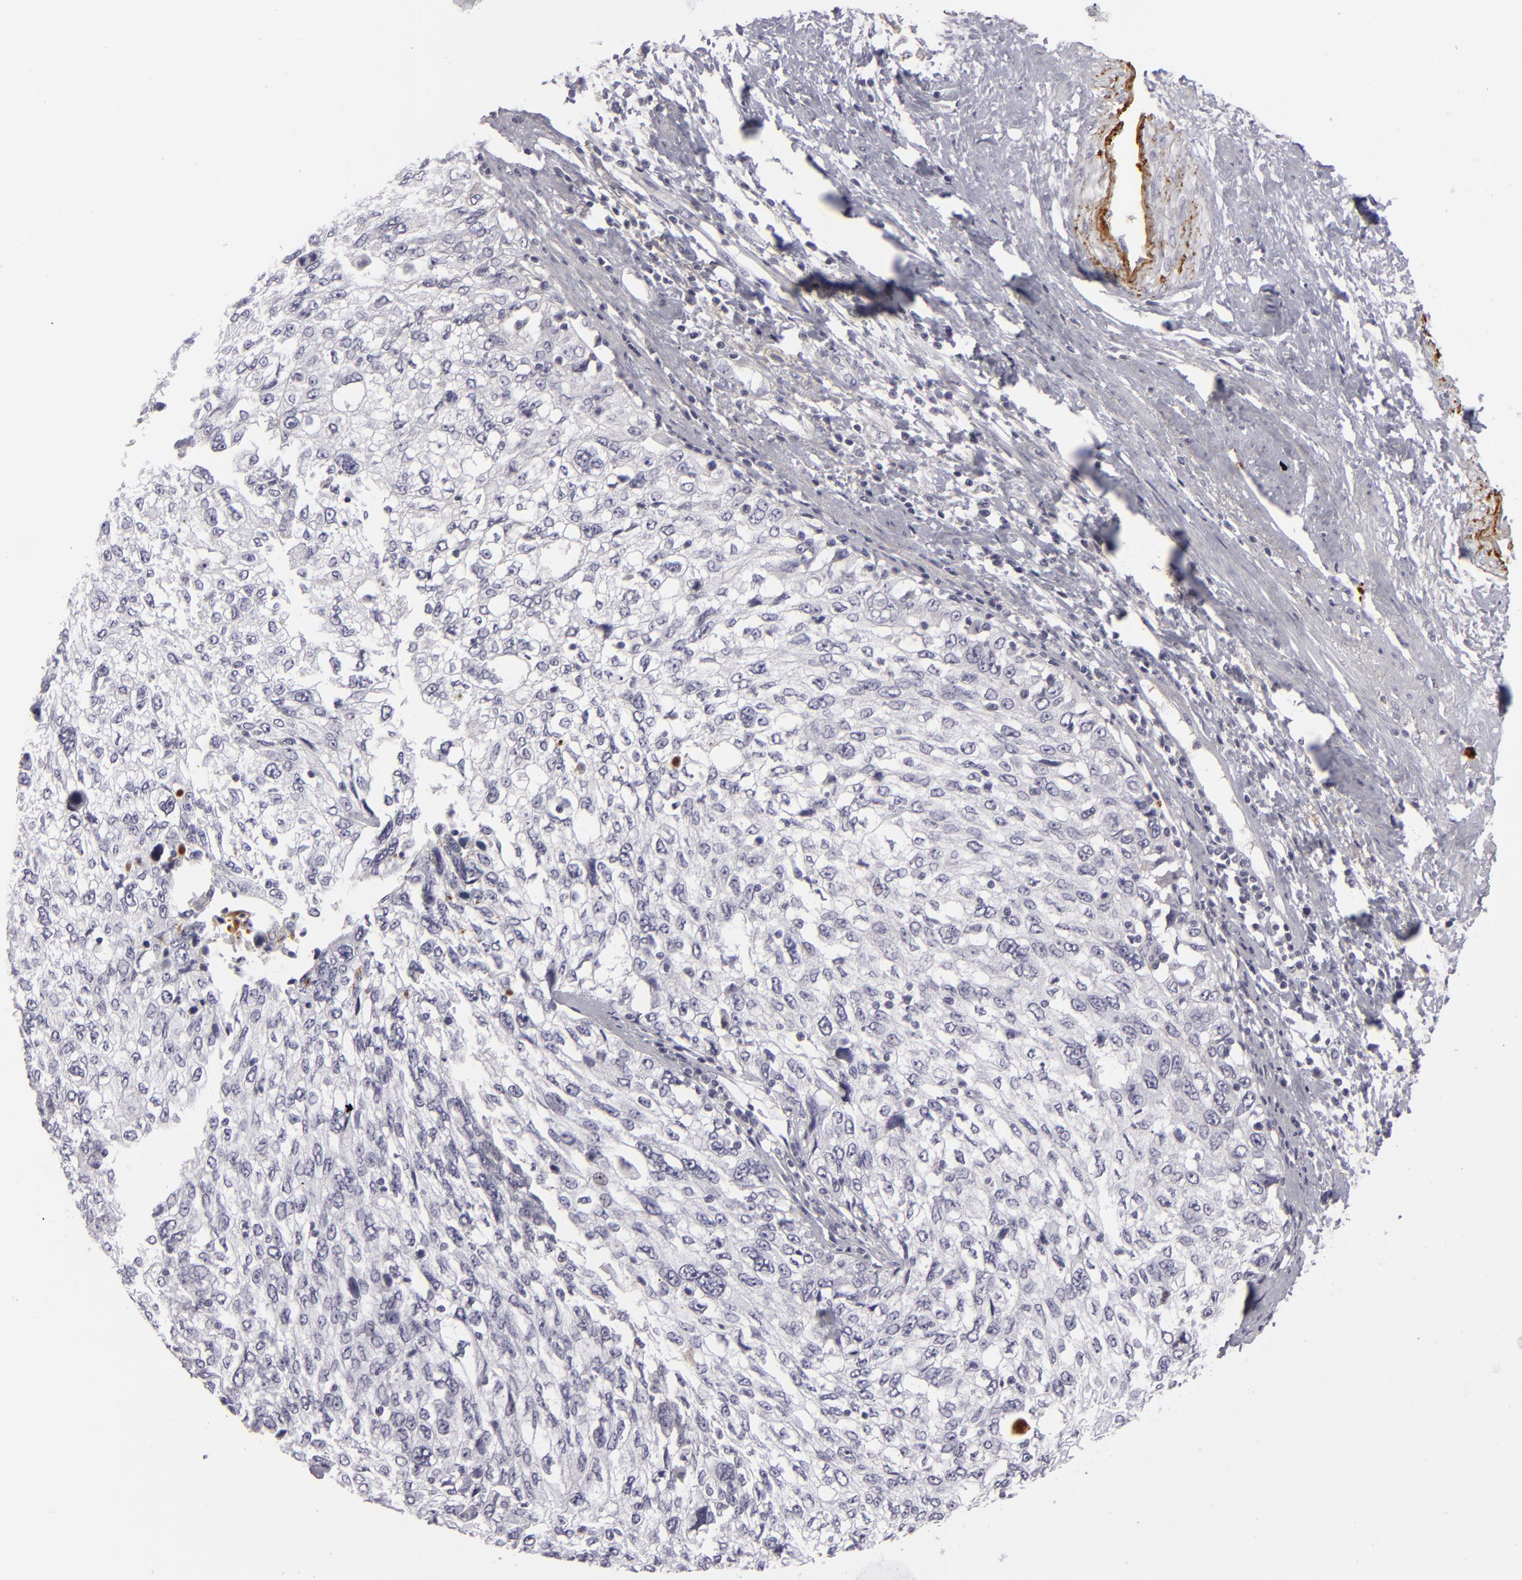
{"staining": {"intensity": "negative", "quantity": "none", "location": "none"}, "tissue": "cervical cancer", "cell_type": "Tumor cells", "image_type": "cancer", "snomed": [{"axis": "morphology", "description": "Squamous cell carcinoma, NOS"}, {"axis": "topography", "description": "Cervix"}], "caption": "High power microscopy photomicrograph of an immunohistochemistry (IHC) photomicrograph of squamous cell carcinoma (cervical), revealing no significant expression in tumor cells.", "gene": "C9", "patient": {"sex": "female", "age": 57}}